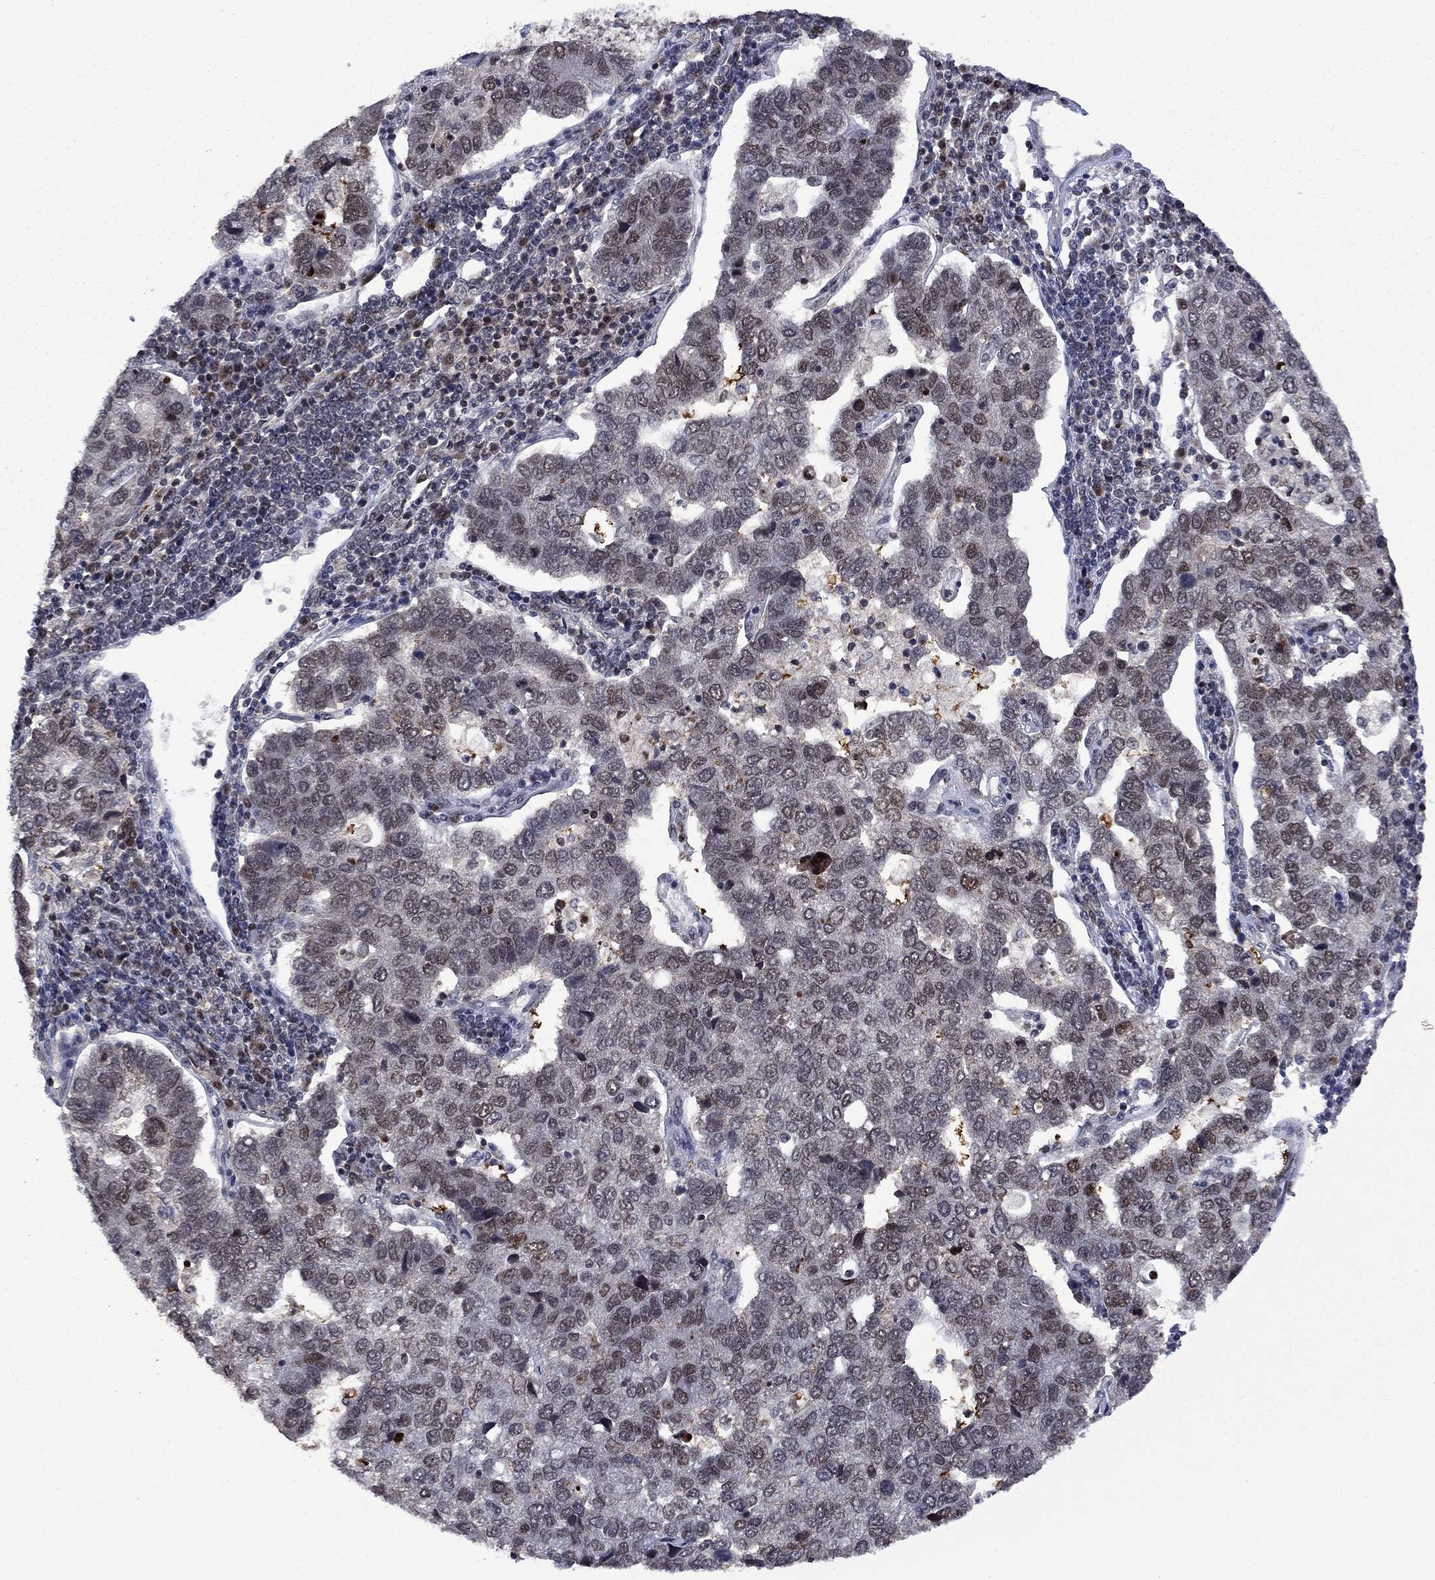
{"staining": {"intensity": "moderate", "quantity": "<25%", "location": "nuclear"}, "tissue": "pancreatic cancer", "cell_type": "Tumor cells", "image_type": "cancer", "snomed": [{"axis": "morphology", "description": "Adenocarcinoma, NOS"}, {"axis": "topography", "description": "Pancreas"}], "caption": "The photomicrograph displays a brown stain indicating the presence of a protein in the nuclear of tumor cells in pancreatic cancer.", "gene": "FBL", "patient": {"sex": "female", "age": 61}}